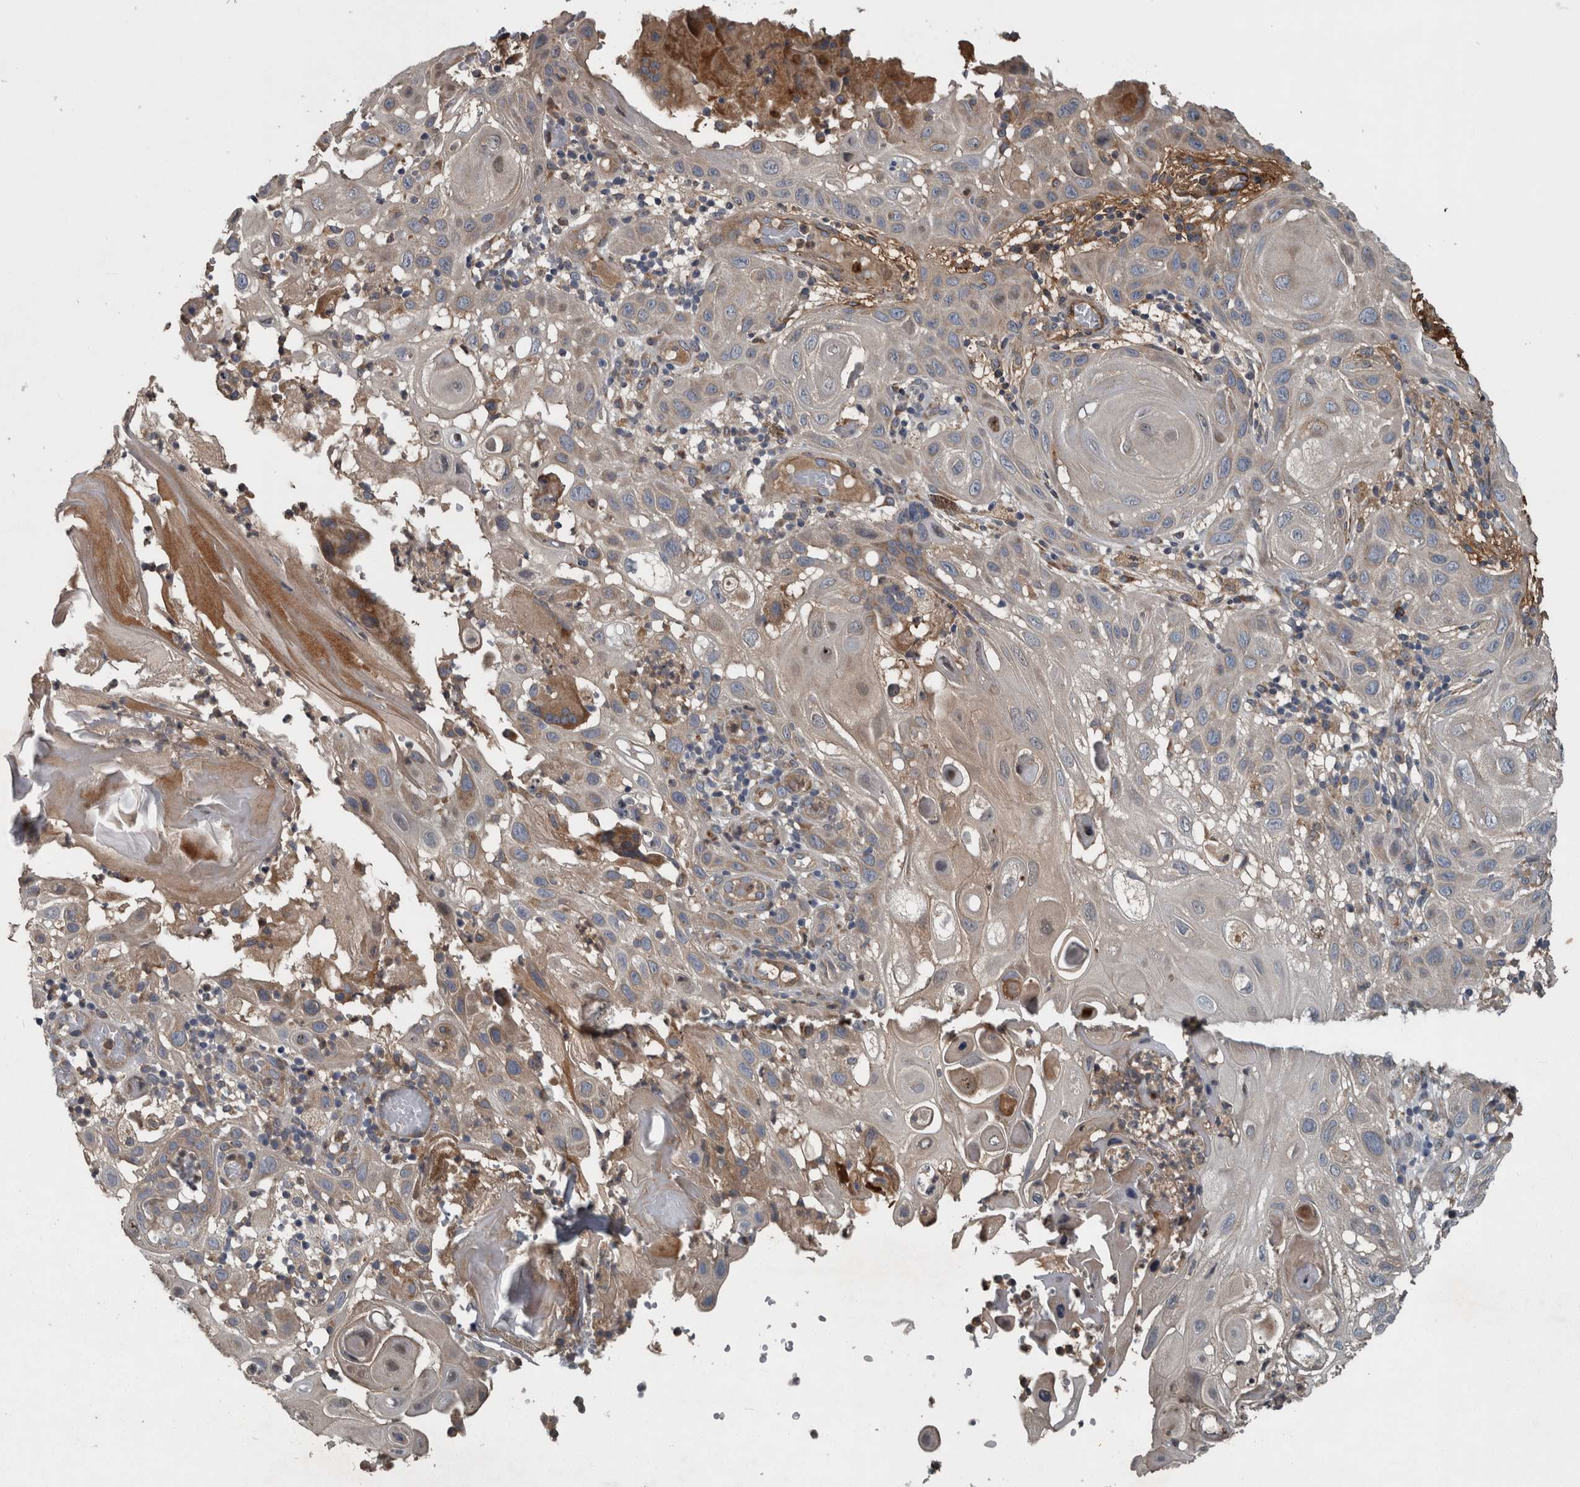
{"staining": {"intensity": "weak", "quantity": "<25%", "location": "cytoplasmic/membranous"}, "tissue": "skin cancer", "cell_type": "Tumor cells", "image_type": "cancer", "snomed": [{"axis": "morphology", "description": "Normal tissue, NOS"}, {"axis": "morphology", "description": "Squamous cell carcinoma, NOS"}, {"axis": "topography", "description": "Skin"}], "caption": "DAB (3,3'-diaminobenzidine) immunohistochemical staining of human skin cancer shows no significant positivity in tumor cells. (DAB (3,3'-diaminobenzidine) IHC with hematoxylin counter stain).", "gene": "EXOC8", "patient": {"sex": "female", "age": 96}}